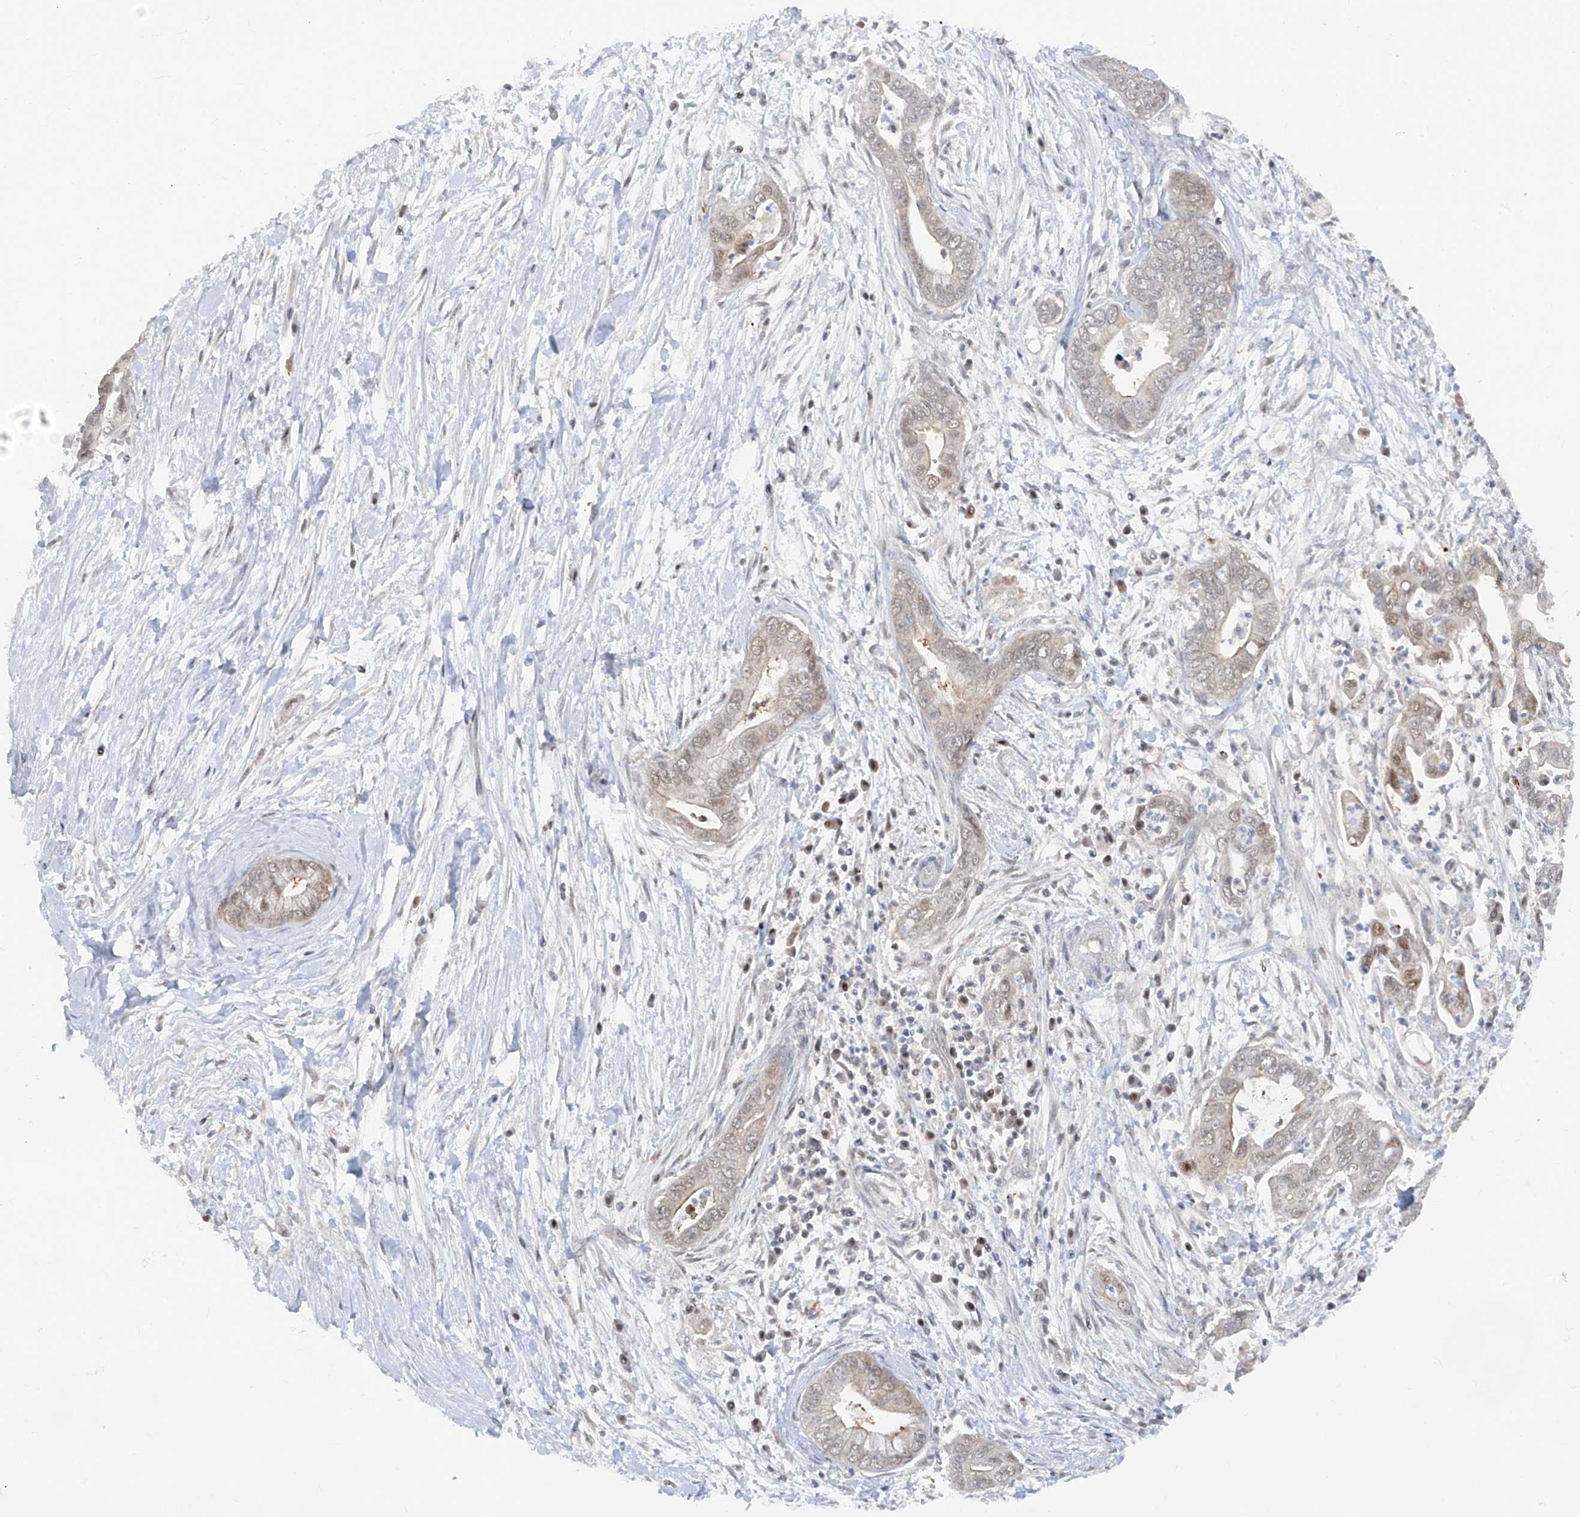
{"staining": {"intensity": "weak", "quantity": "<25%", "location": "nuclear"}, "tissue": "pancreatic cancer", "cell_type": "Tumor cells", "image_type": "cancer", "snomed": [{"axis": "morphology", "description": "Adenocarcinoma, NOS"}, {"axis": "topography", "description": "Pancreas"}], "caption": "This histopathology image is of pancreatic cancer (adenocarcinoma) stained with immunohistochemistry (IHC) to label a protein in brown with the nuclei are counter-stained blue. There is no expression in tumor cells.", "gene": "ZNF358", "patient": {"sex": "male", "age": 75}}